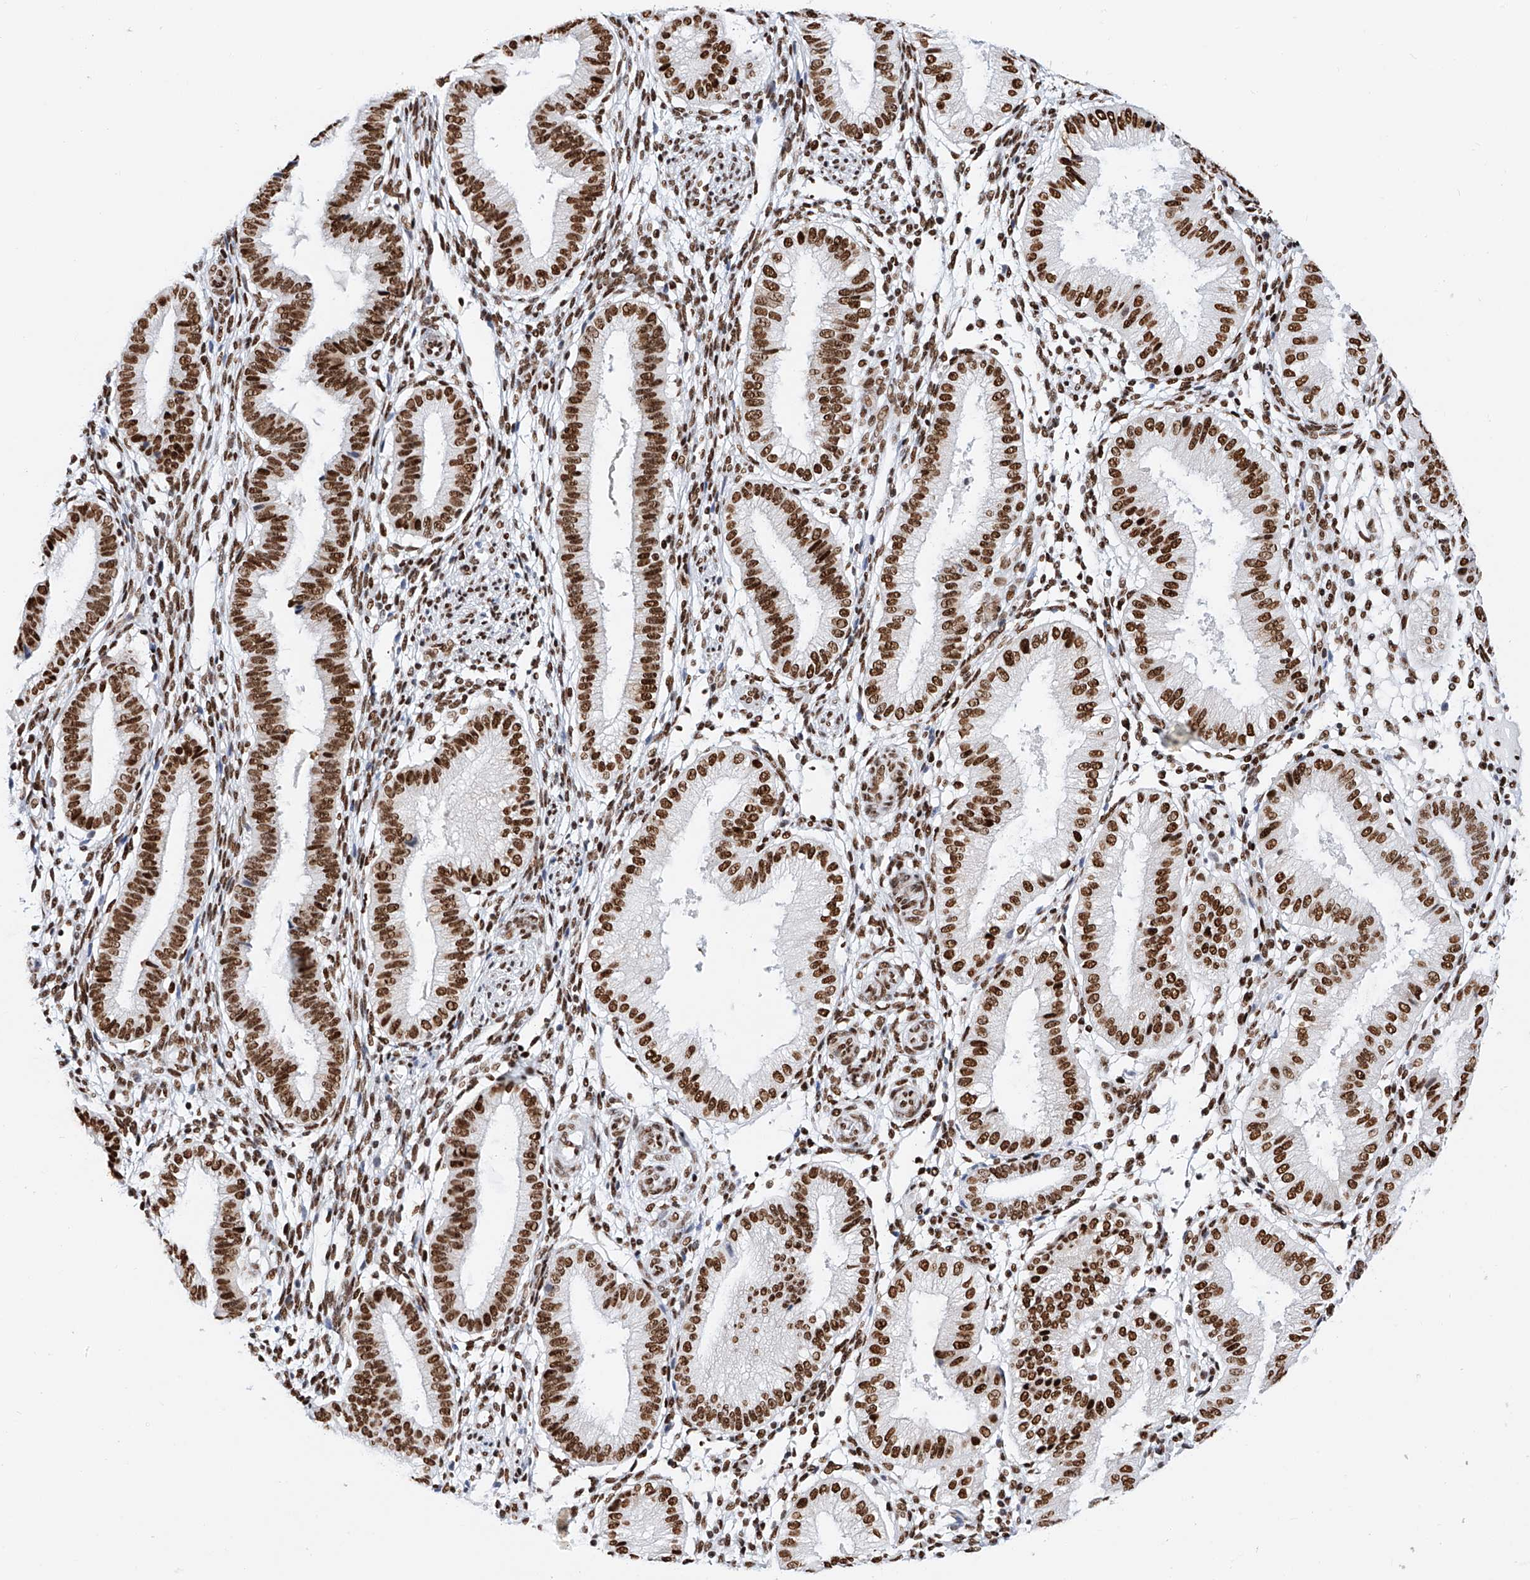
{"staining": {"intensity": "moderate", "quantity": "25%-75%", "location": "nuclear"}, "tissue": "endometrium", "cell_type": "Cells in endometrial stroma", "image_type": "normal", "snomed": [{"axis": "morphology", "description": "Normal tissue, NOS"}, {"axis": "topography", "description": "Endometrium"}], "caption": "A medium amount of moderate nuclear expression is seen in about 25%-75% of cells in endometrial stroma in unremarkable endometrium. Nuclei are stained in blue.", "gene": "SRSF6", "patient": {"sex": "female", "age": 39}}